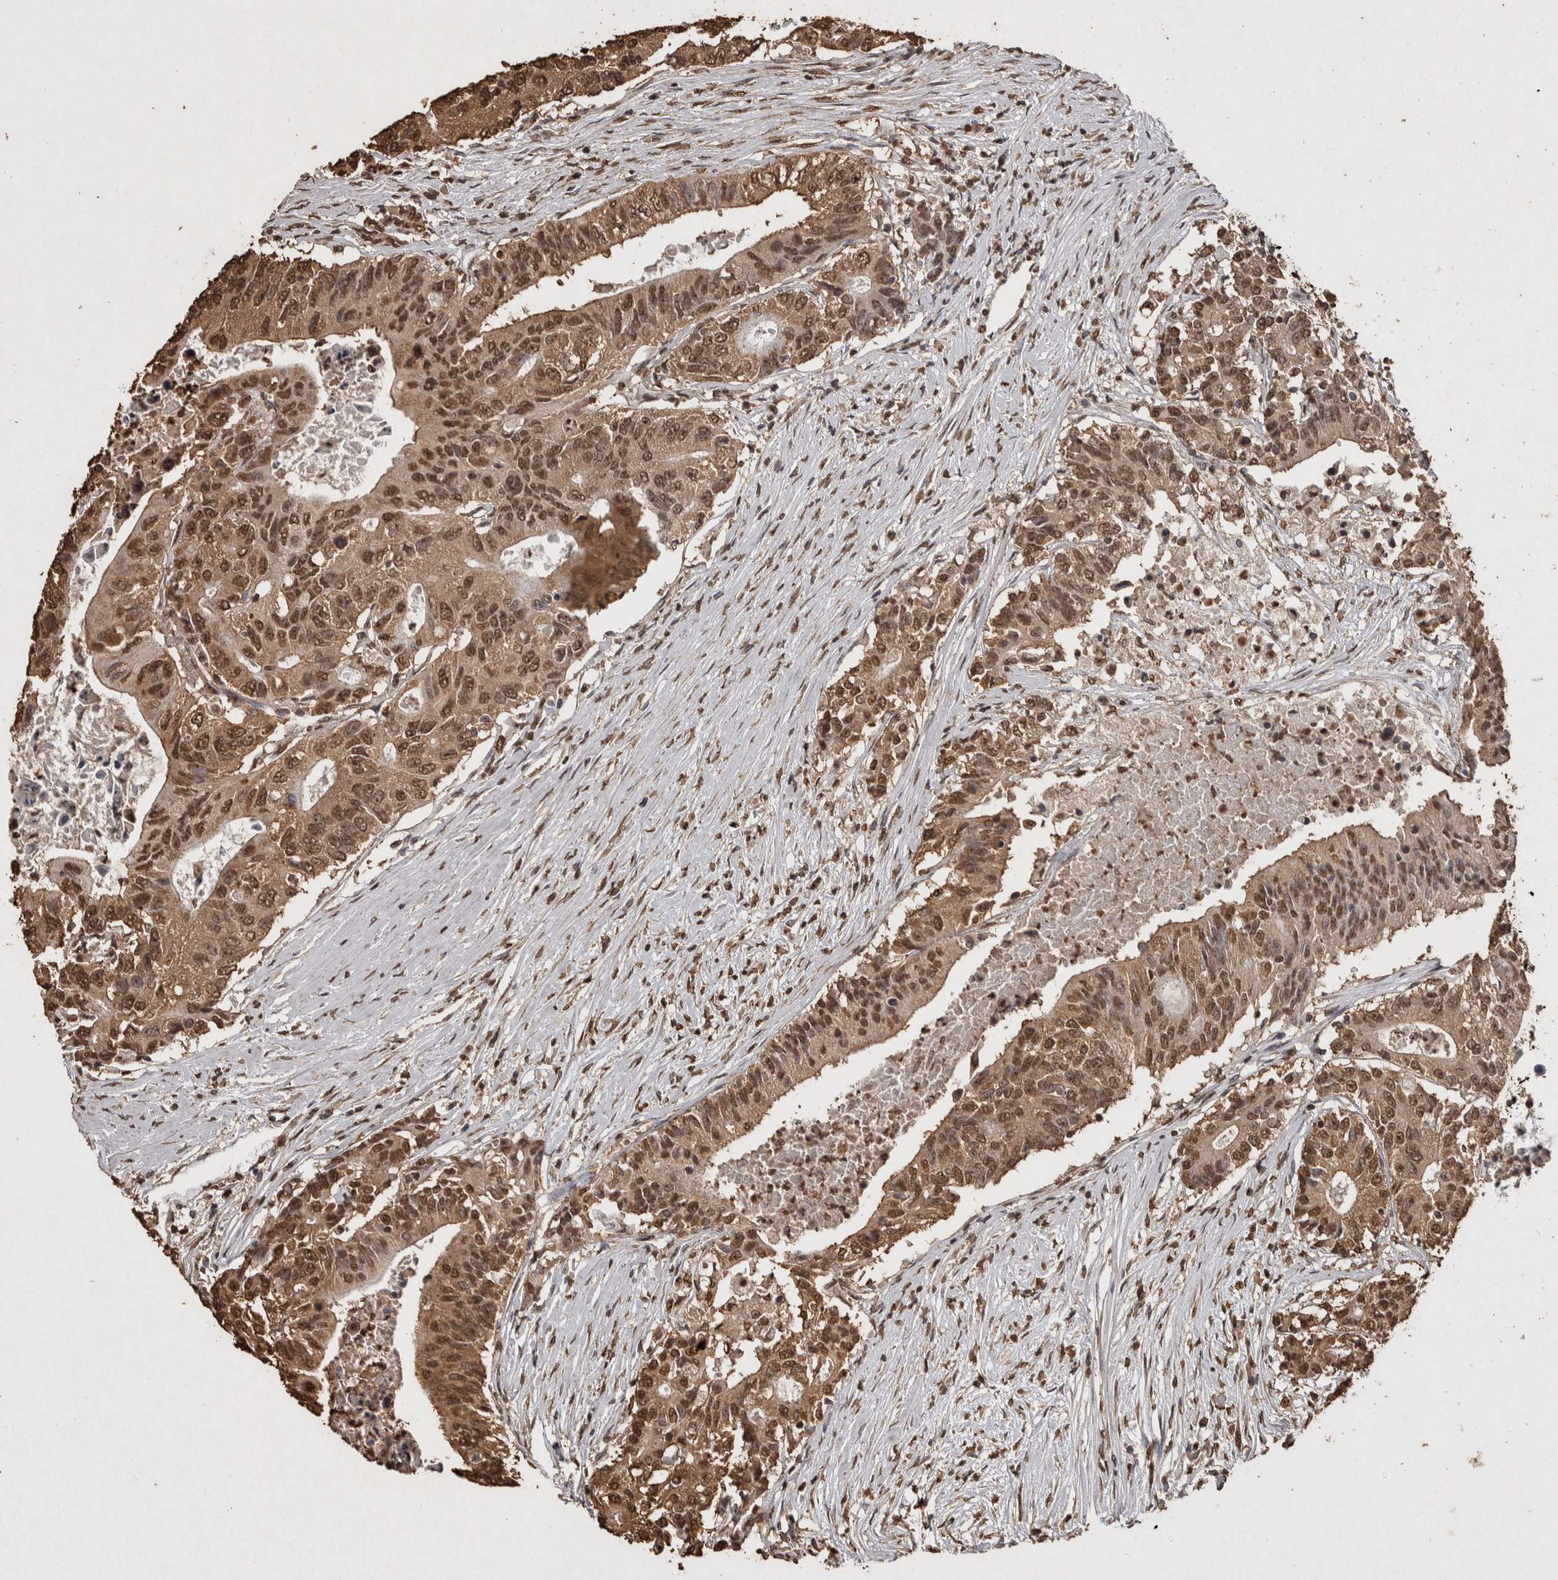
{"staining": {"intensity": "moderate", "quantity": ">75%", "location": "cytoplasmic/membranous,nuclear"}, "tissue": "colorectal cancer", "cell_type": "Tumor cells", "image_type": "cancer", "snomed": [{"axis": "morphology", "description": "Adenocarcinoma, NOS"}, {"axis": "topography", "description": "Colon"}], "caption": "High-magnification brightfield microscopy of colorectal adenocarcinoma stained with DAB (brown) and counterstained with hematoxylin (blue). tumor cells exhibit moderate cytoplasmic/membranous and nuclear staining is present in about>75% of cells.", "gene": "FSTL3", "patient": {"sex": "female", "age": 77}}